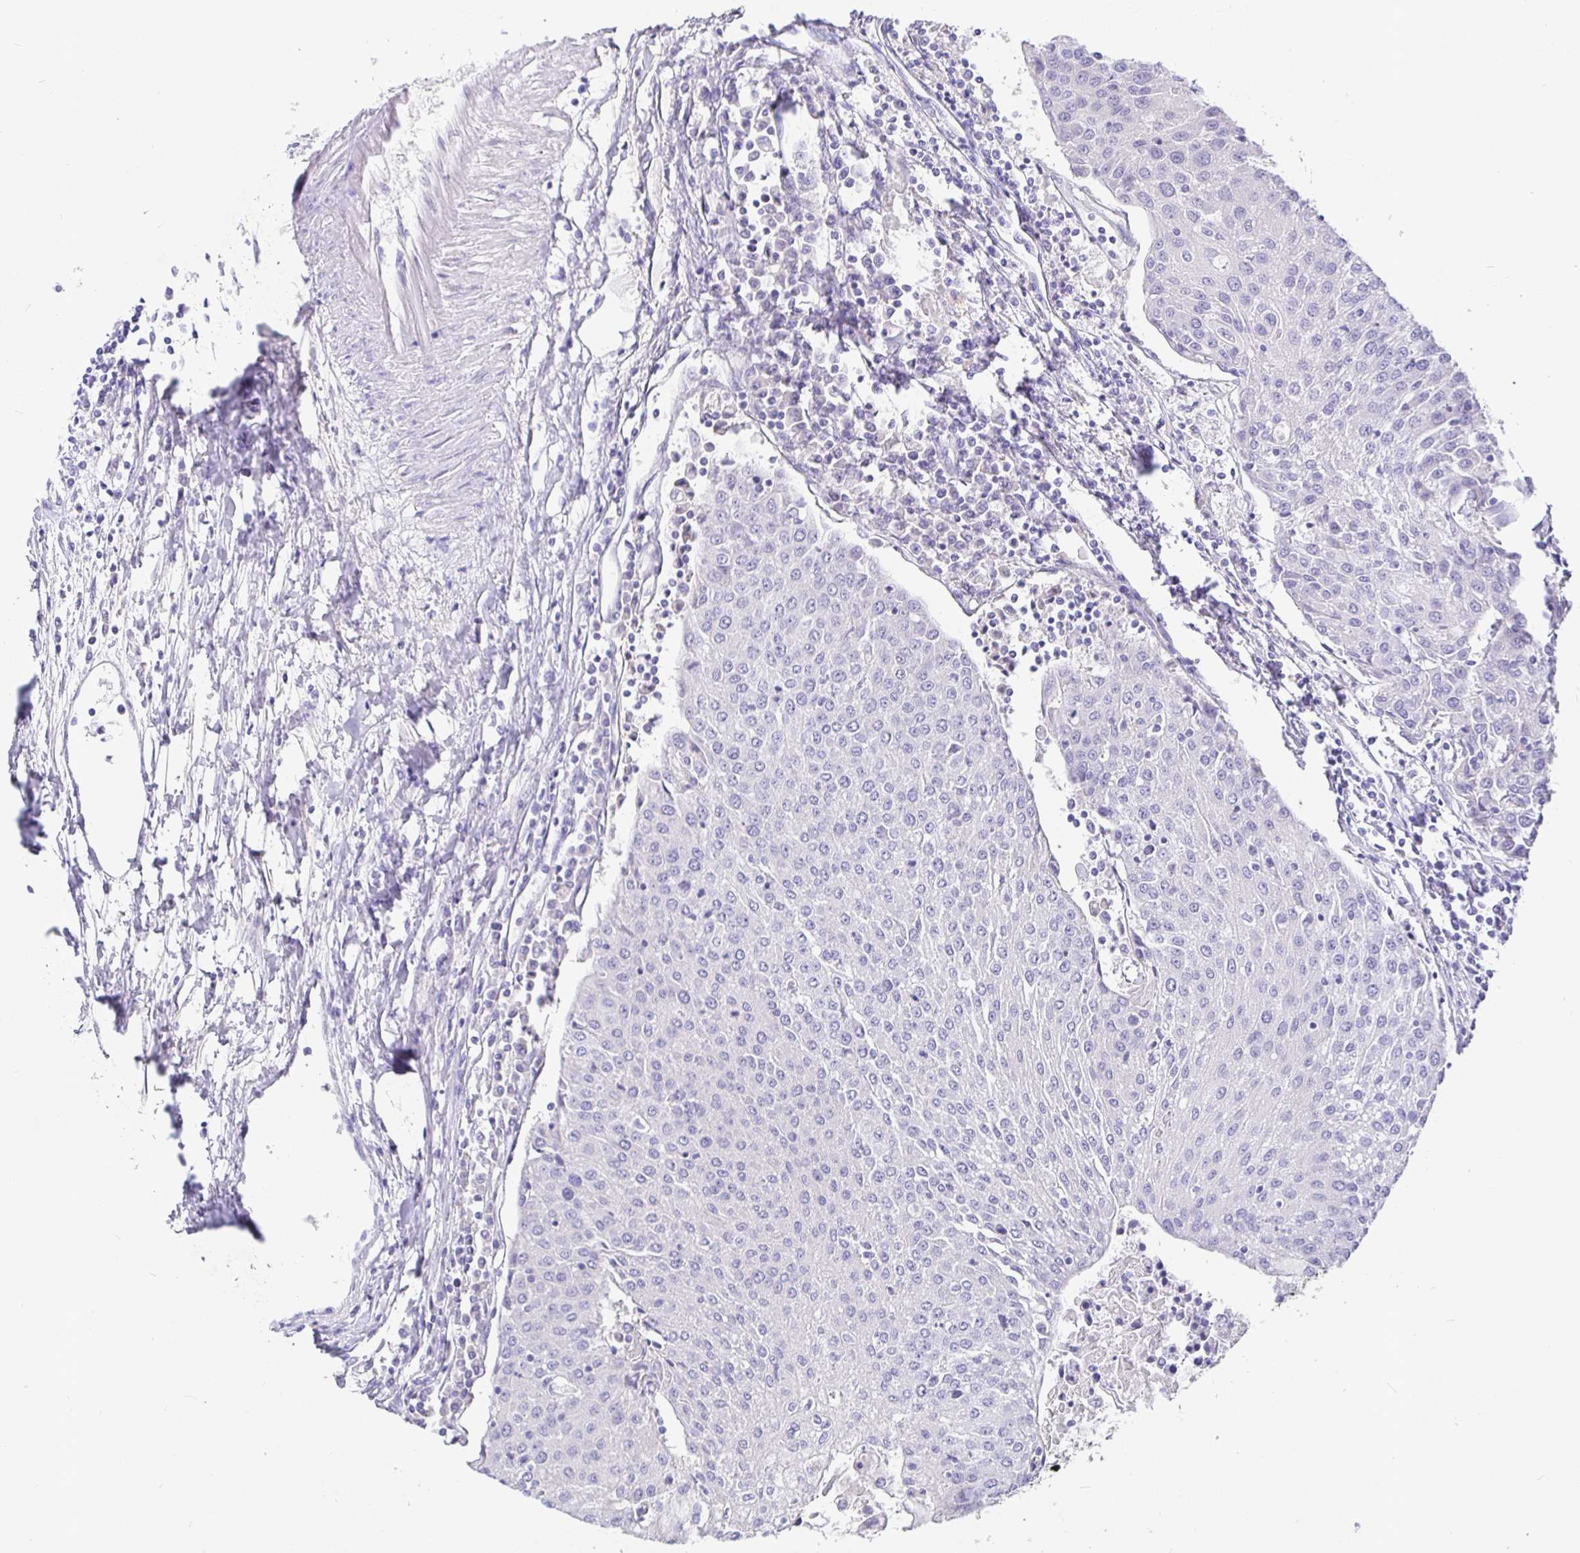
{"staining": {"intensity": "negative", "quantity": "none", "location": "none"}, "tissue": "urothelial cancer", "cell_type": "Tumor cells", "image_type": "cancer", "snomed": [{"axis": "morphology", "description": "Urothelial carcinoma, High grade"}, {"axis": "topography", "description": "Urinary bladder"}], "caption": "Immunohistochemistry of human urothelial carcinoma (high-grade) demonstrates no expression in tumor cells.", "gene": "TPTE", "patient": {"sex": "female", "age": 85}}